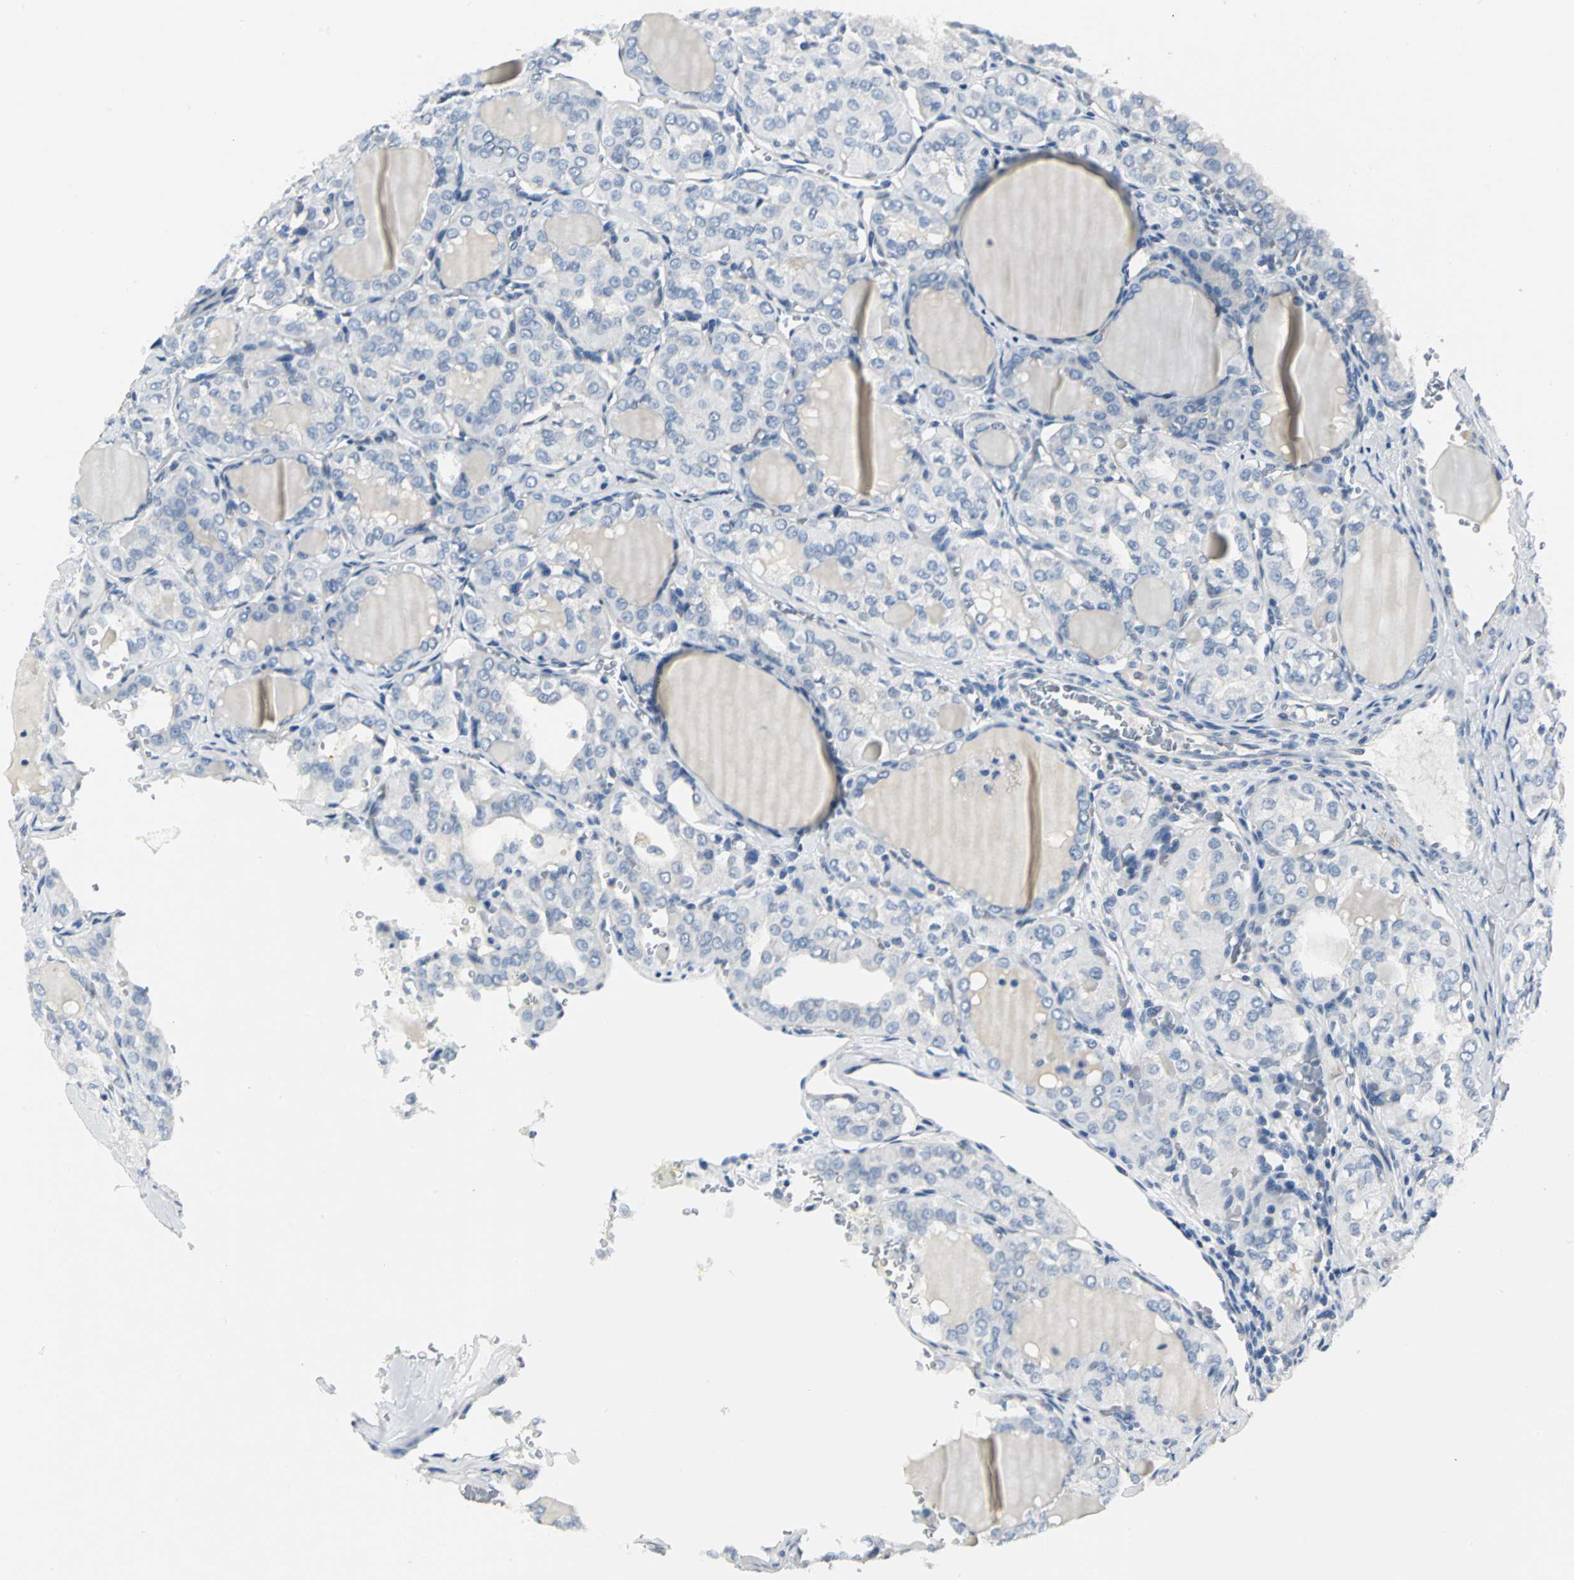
{"staining": {"intensity": "negative", "quantity": "none", "location": "none"}, "tissue": "thyroid cancer", "cell_type": "Tumor cells", "image_type": "cancer", "snomed": [{"axis": "morphology", "description": "Papillary adenocarcinoma, NOS"}, {"axis": "topography", "description": "Thyroid gland"}], "caption": "Human thyroid cancer stained for a protein using immunohistochemistry (IHC) shows no expression in tumor cells.", "gene": "RIPOR1", "patient": {"sex": "male", "age": 20}}